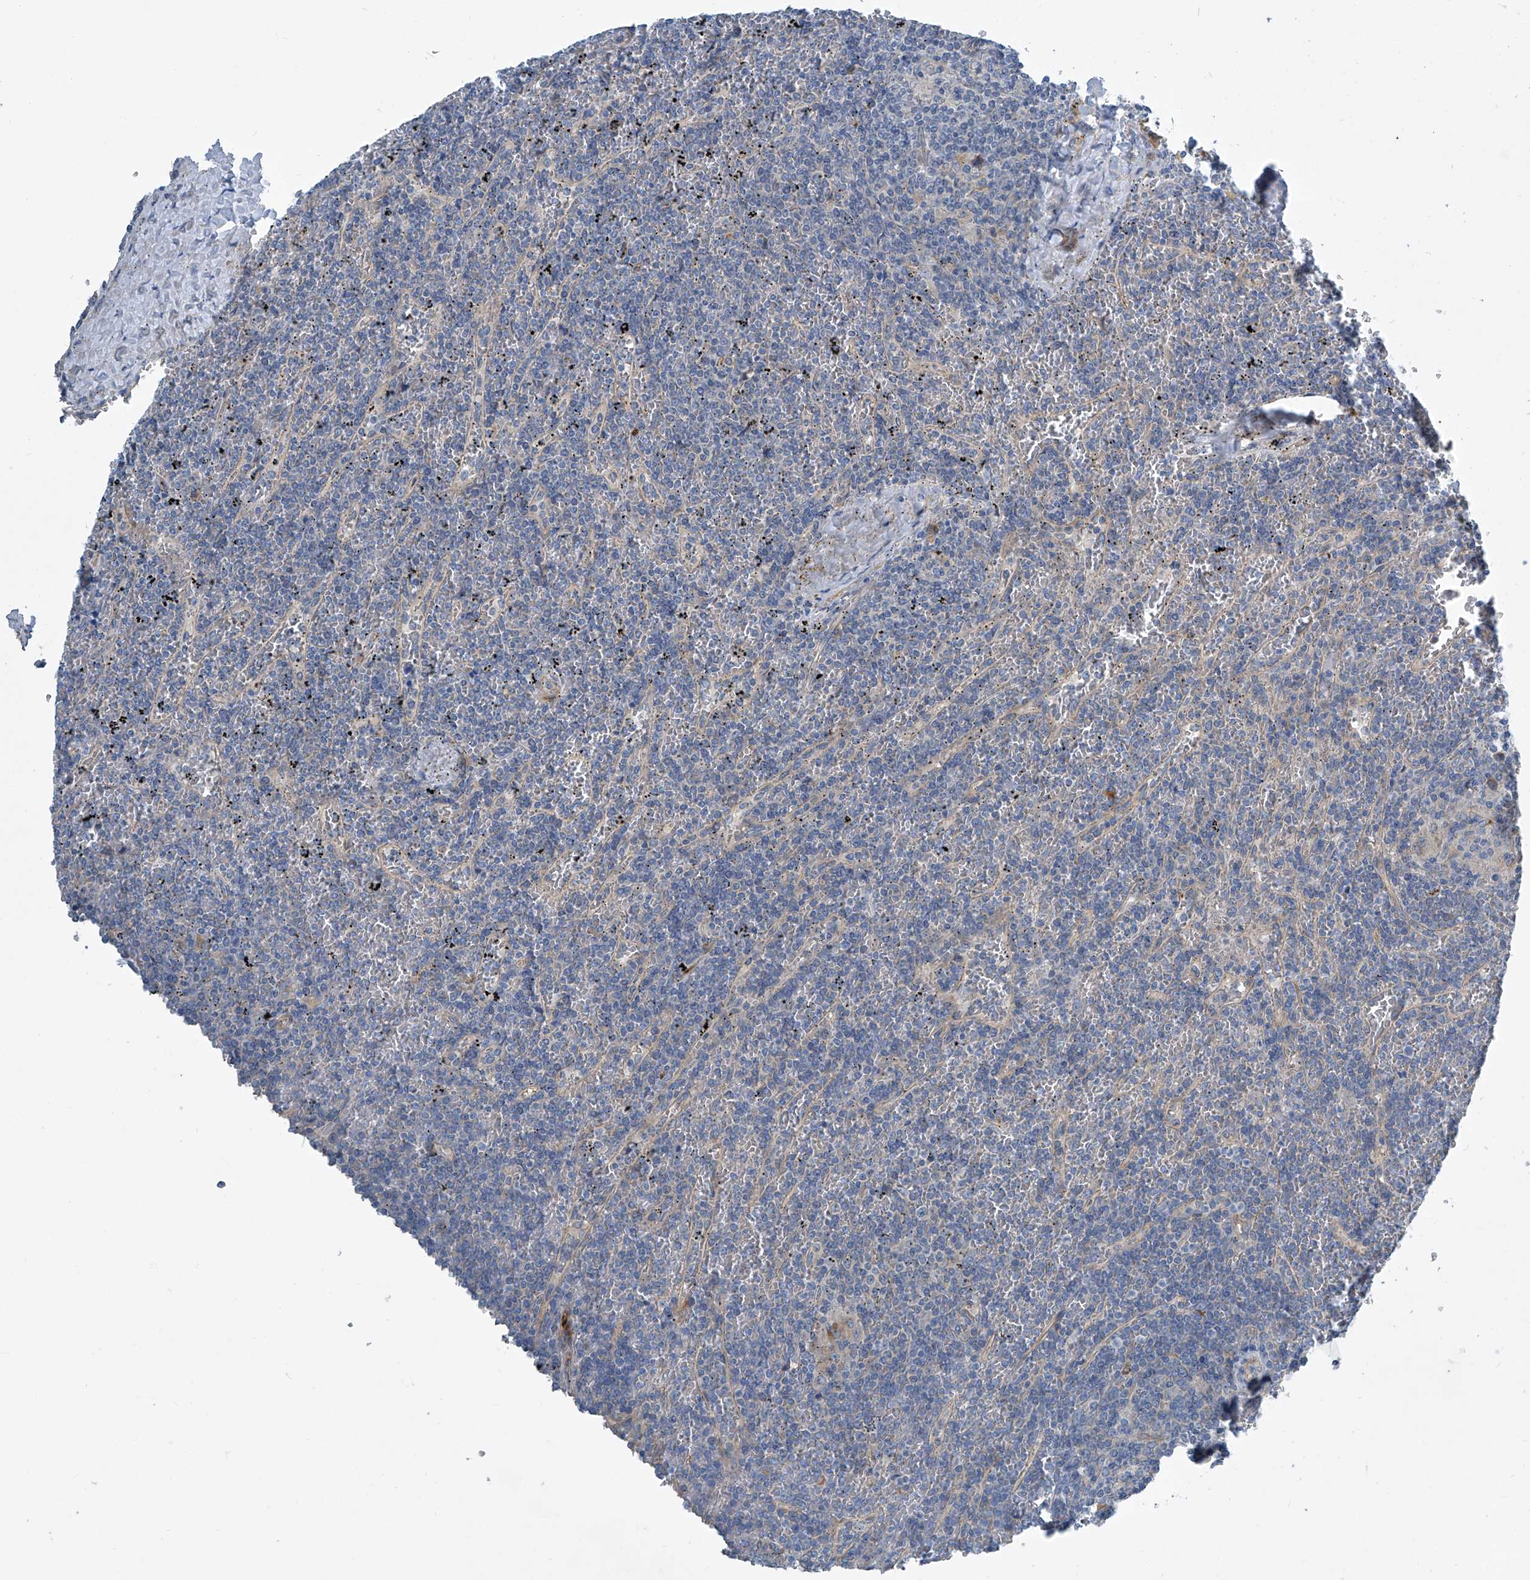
{"staining": {"intensity": "negative", "quantity": "none", "location": "none"}, "tissue": "lymphoma", "cell_type": "Tumor cells", "image_type": "cancer", "snomed": [{"axis": "morphology", "description": "Malignant lymphoma, non-Hodgkin's type, Low grade"}, {"axis": "topography", "description": "Spleen"}], "caption": "Human low-grade malignant lymphoma, non-Hodgkin's type stained for a protein using IHC demonstrates no staining in tumor cells.", "gene": "SLC26A11", "patient": {"sex": "female", "age": 19}}